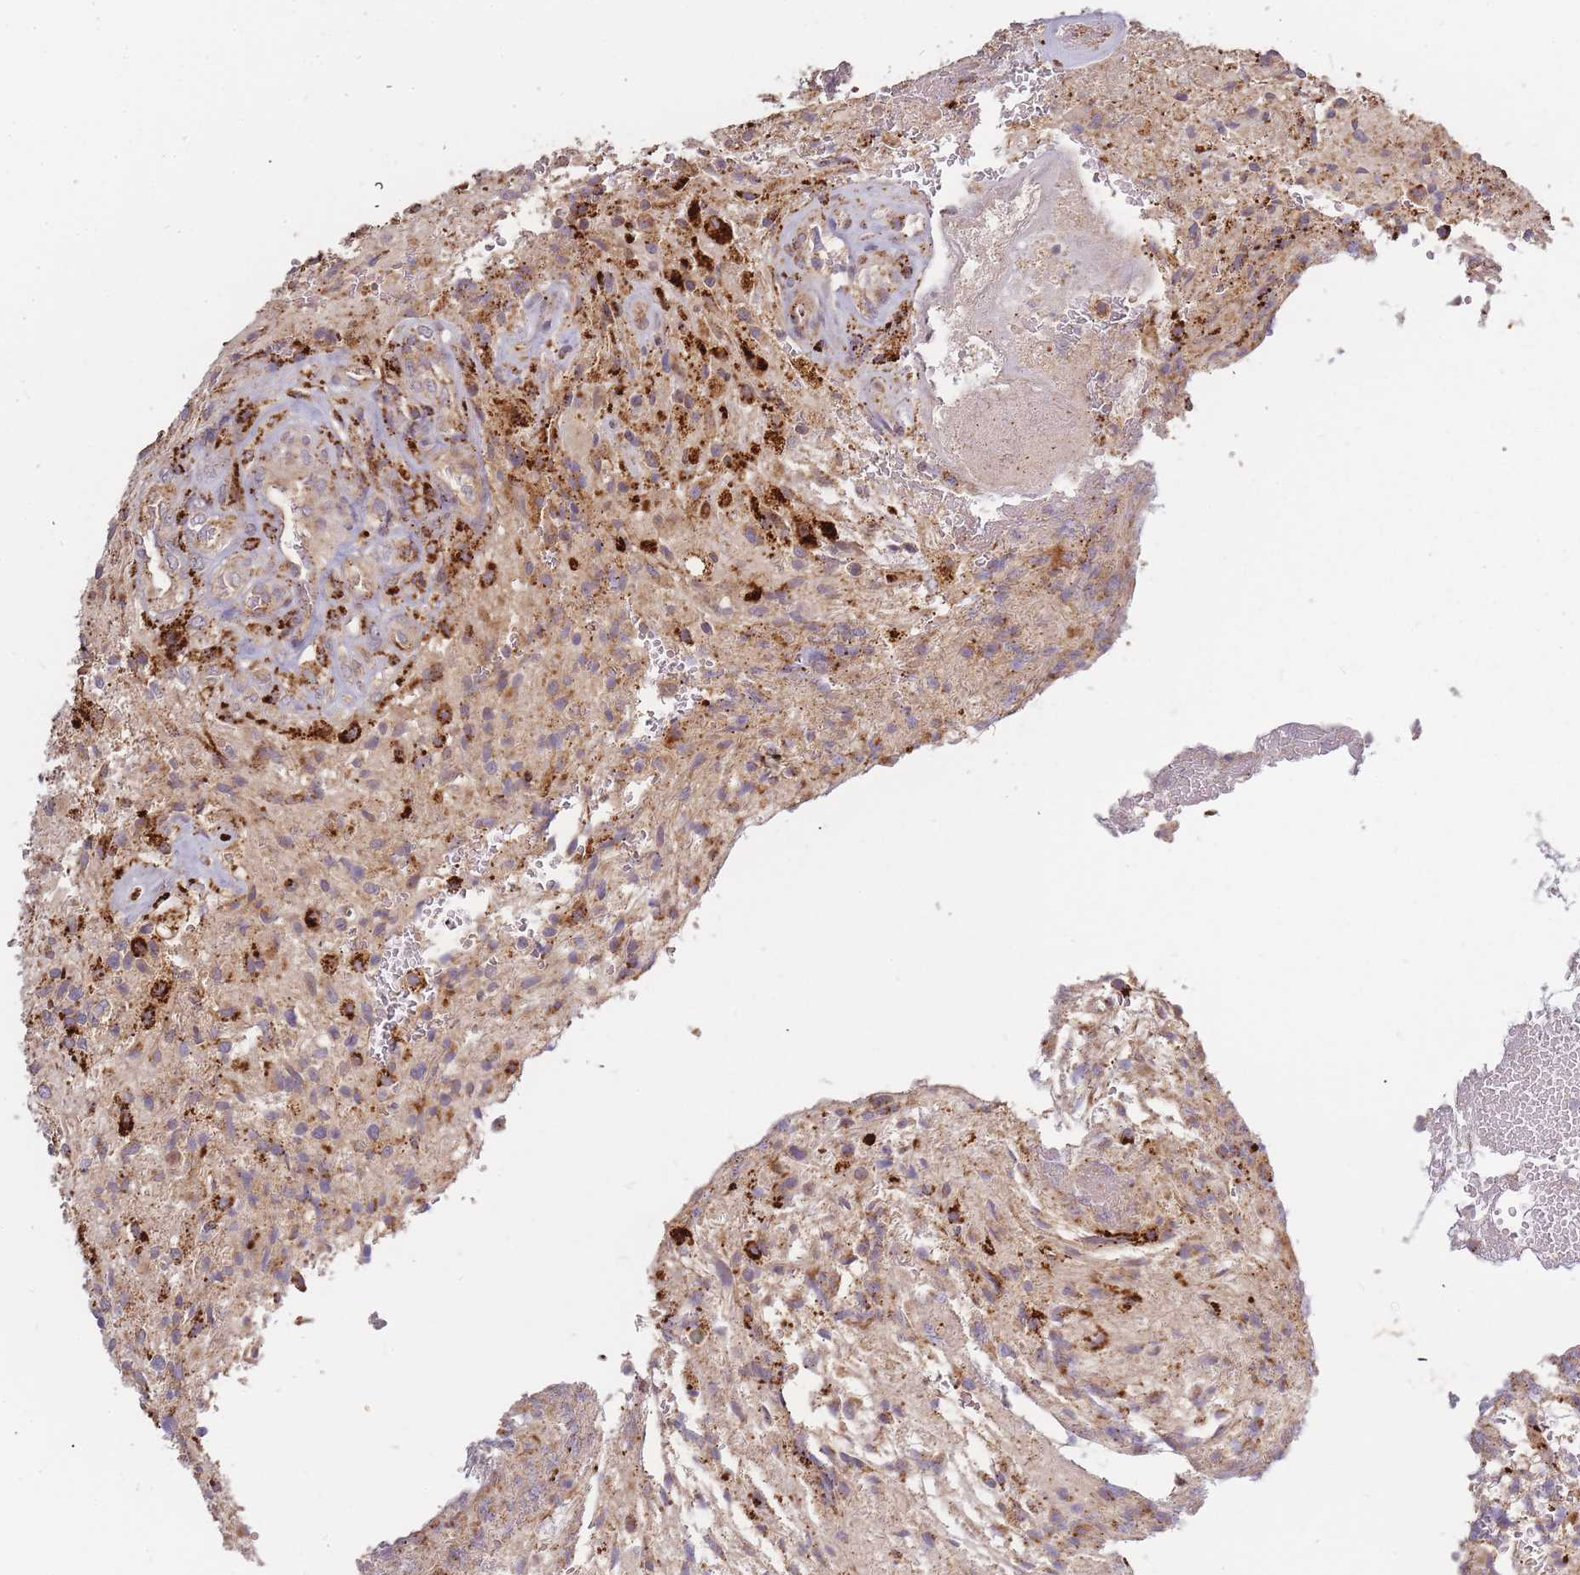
{"staining": {"intensity": "moderate", "quantity": "<25%", "location": "cytoplasmic/membranous"}, "tissue": "glioma", "cell_type": "Tumor cells", "image_type": "cancer", "snomed": [{"axis": "morphology", "description": "Glioma, malignant, High grade"}, {"axis": "topography", "description": "Brain"}], "caption": "An image showing moderate cytoplasmic/membranous expression in approximately <25% of tumor cells in glioma, as visualized by brown immunohistochemical staining.", "gene": "ATG5", "patient": {"sex": "male", "age": 56}}